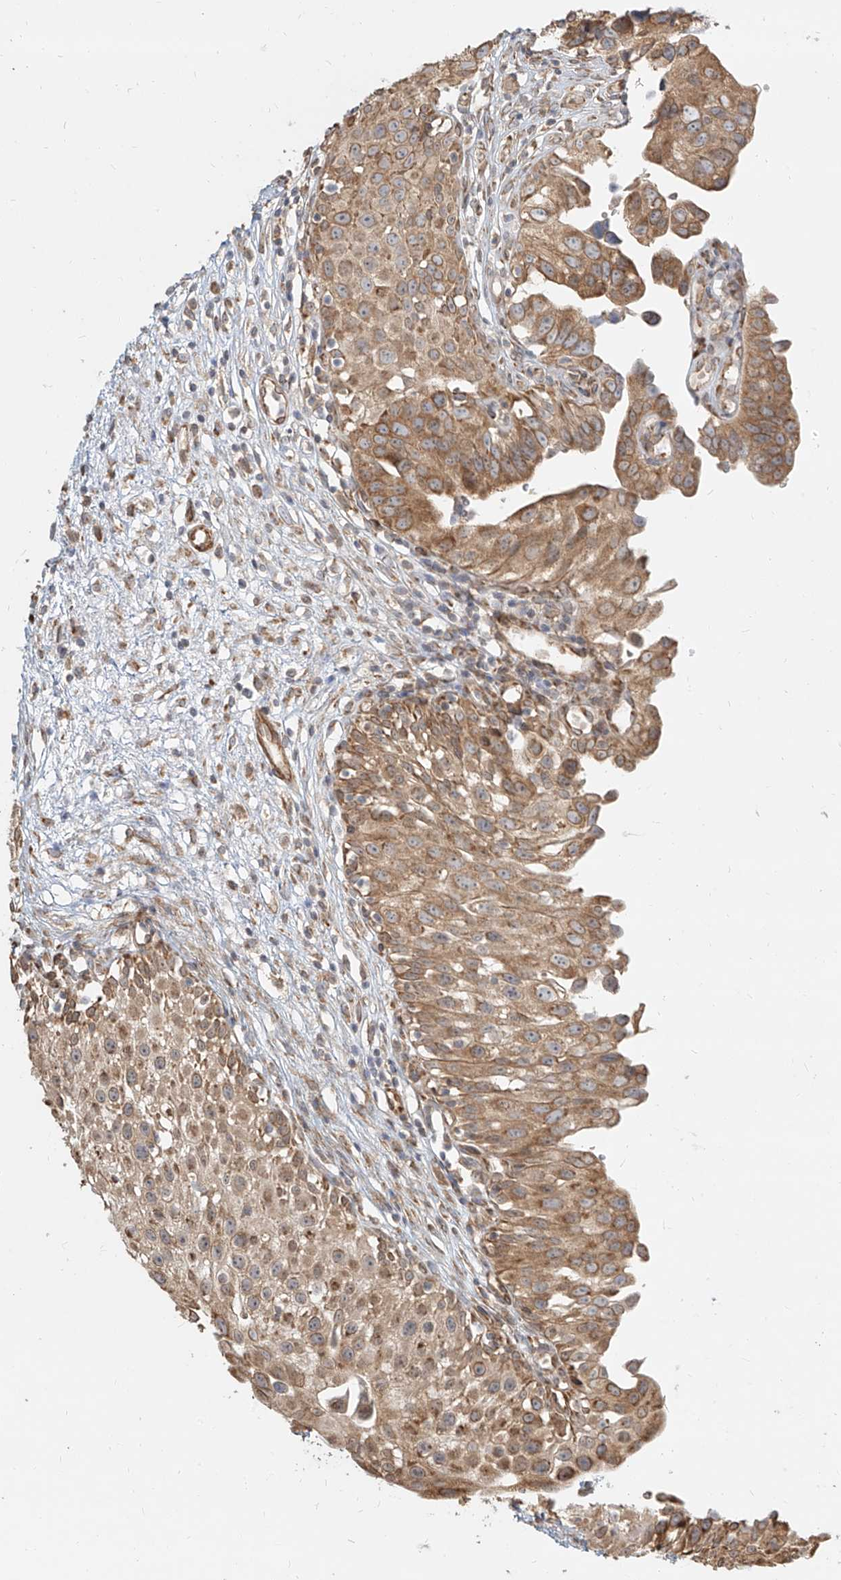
{"staining": {"intensity": "moderate", "quantity": ">75%", "location": "cytoplasmic/membranous"}, "tissue": "urinary bladder", "cell_type": "Urothelial cells", "image_type": "normal", "snomed": [{"axis": "morphology", "description": "Normal tissue, NOS"}, {"axis": "topography", "description": "Urinary bladder"}], "caption": "IHC of unremarkable urinary bladder displays medium levels of moderate cytoplasmic/membranous positivity in approximately >75% of urothelial cells.", "gene": "UBE2K", "patient": {"sex": "male", "age": 51}}